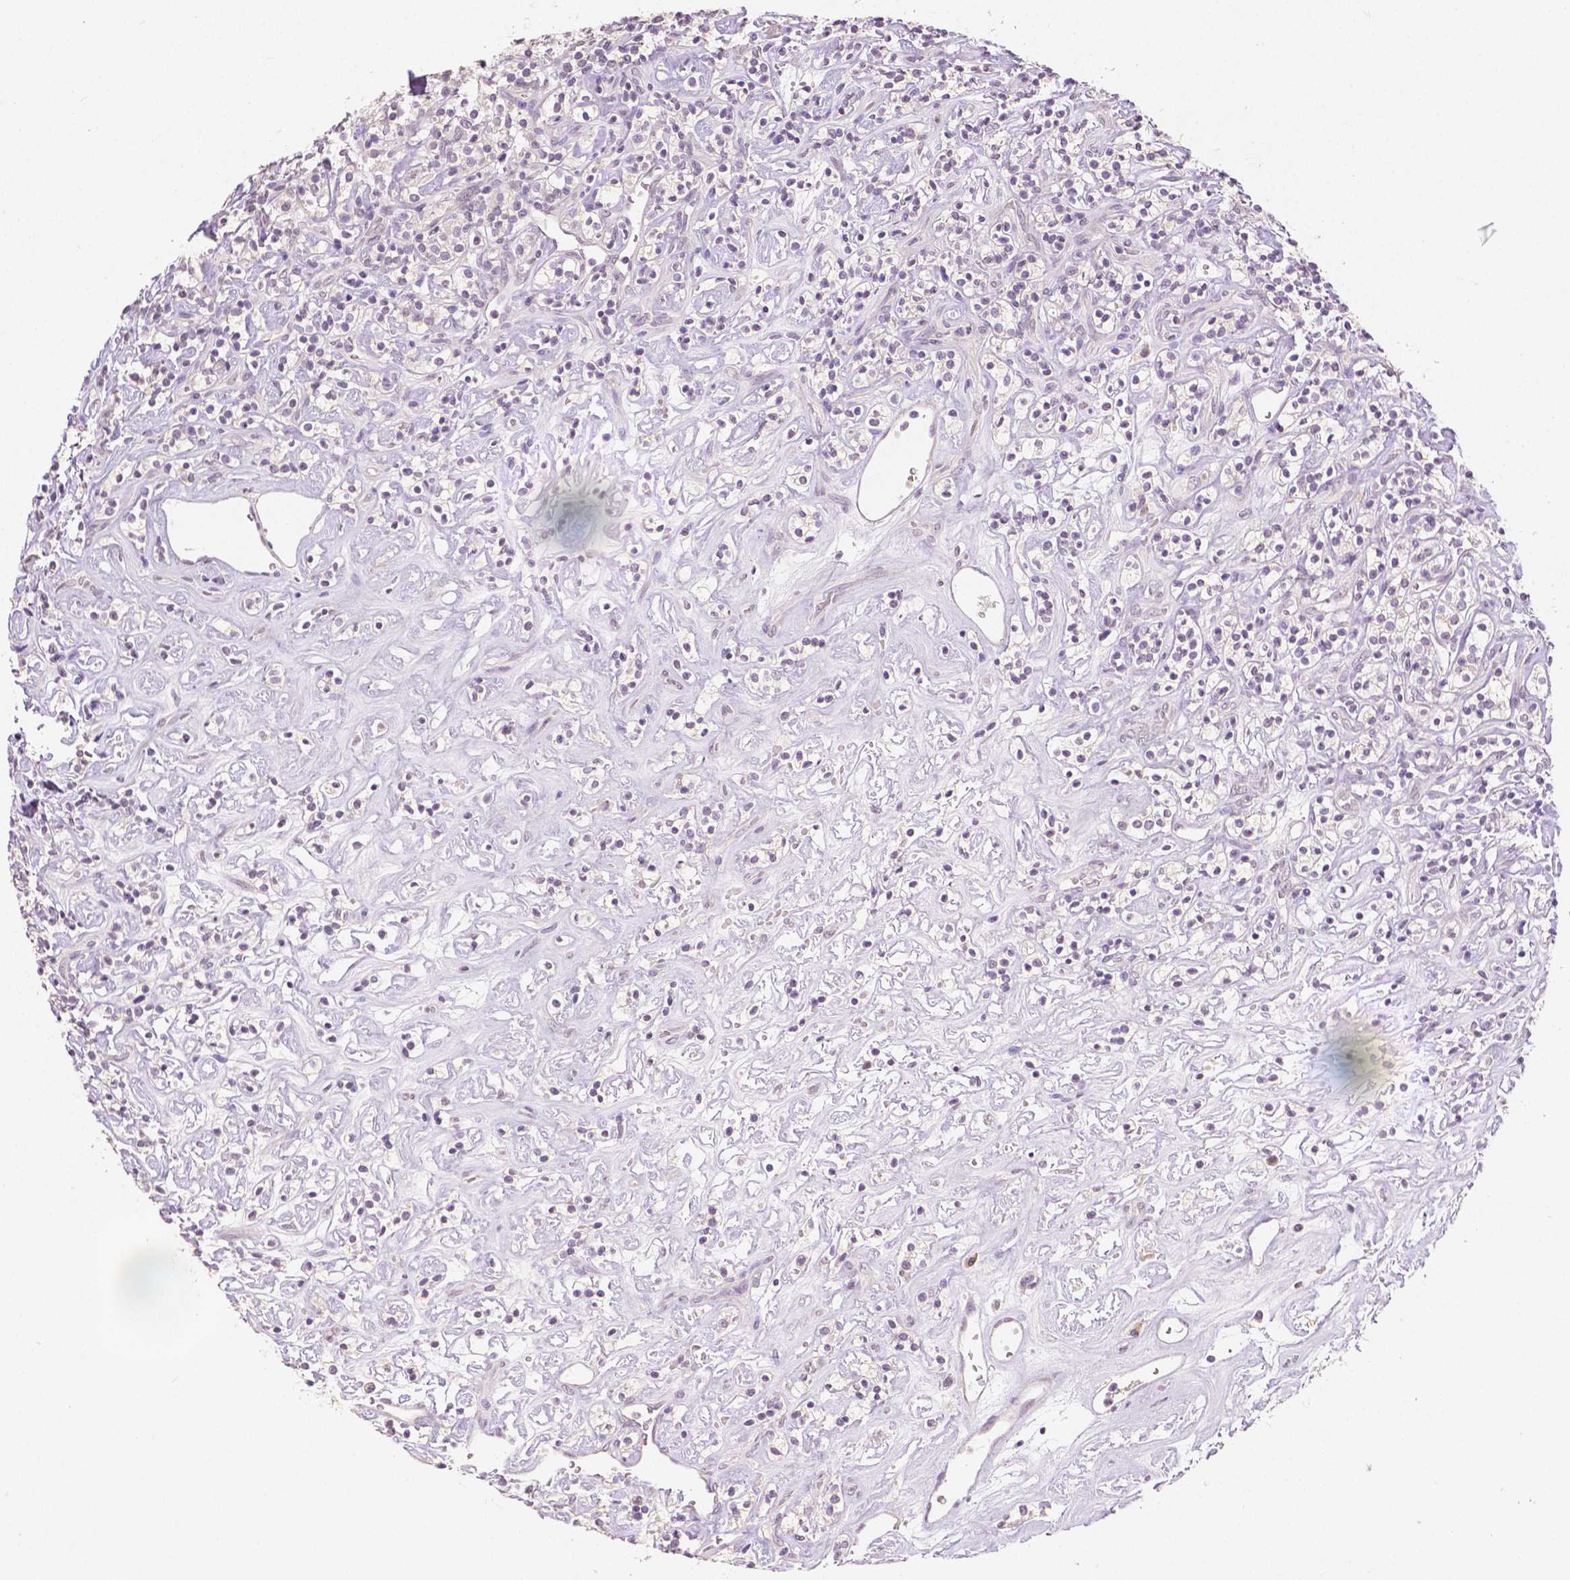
{"staining": {"intensity": "negative", "quantity": "none", "location": "none"}, "tissue": "renal cancer", "cell_type": "Tumor cells", "image_type": "cancer", "snomed": [{"axis": "morphology", "description": "Adenocarcinoma, NOS"}, {"axis": "topography", "description": "Kidney"}], "caption": "Tumor cells are negative for brown protein staining in renal adenocarcinoma.", "gene": "TGM1", "patient": {"sex": "male", "age": 77}}